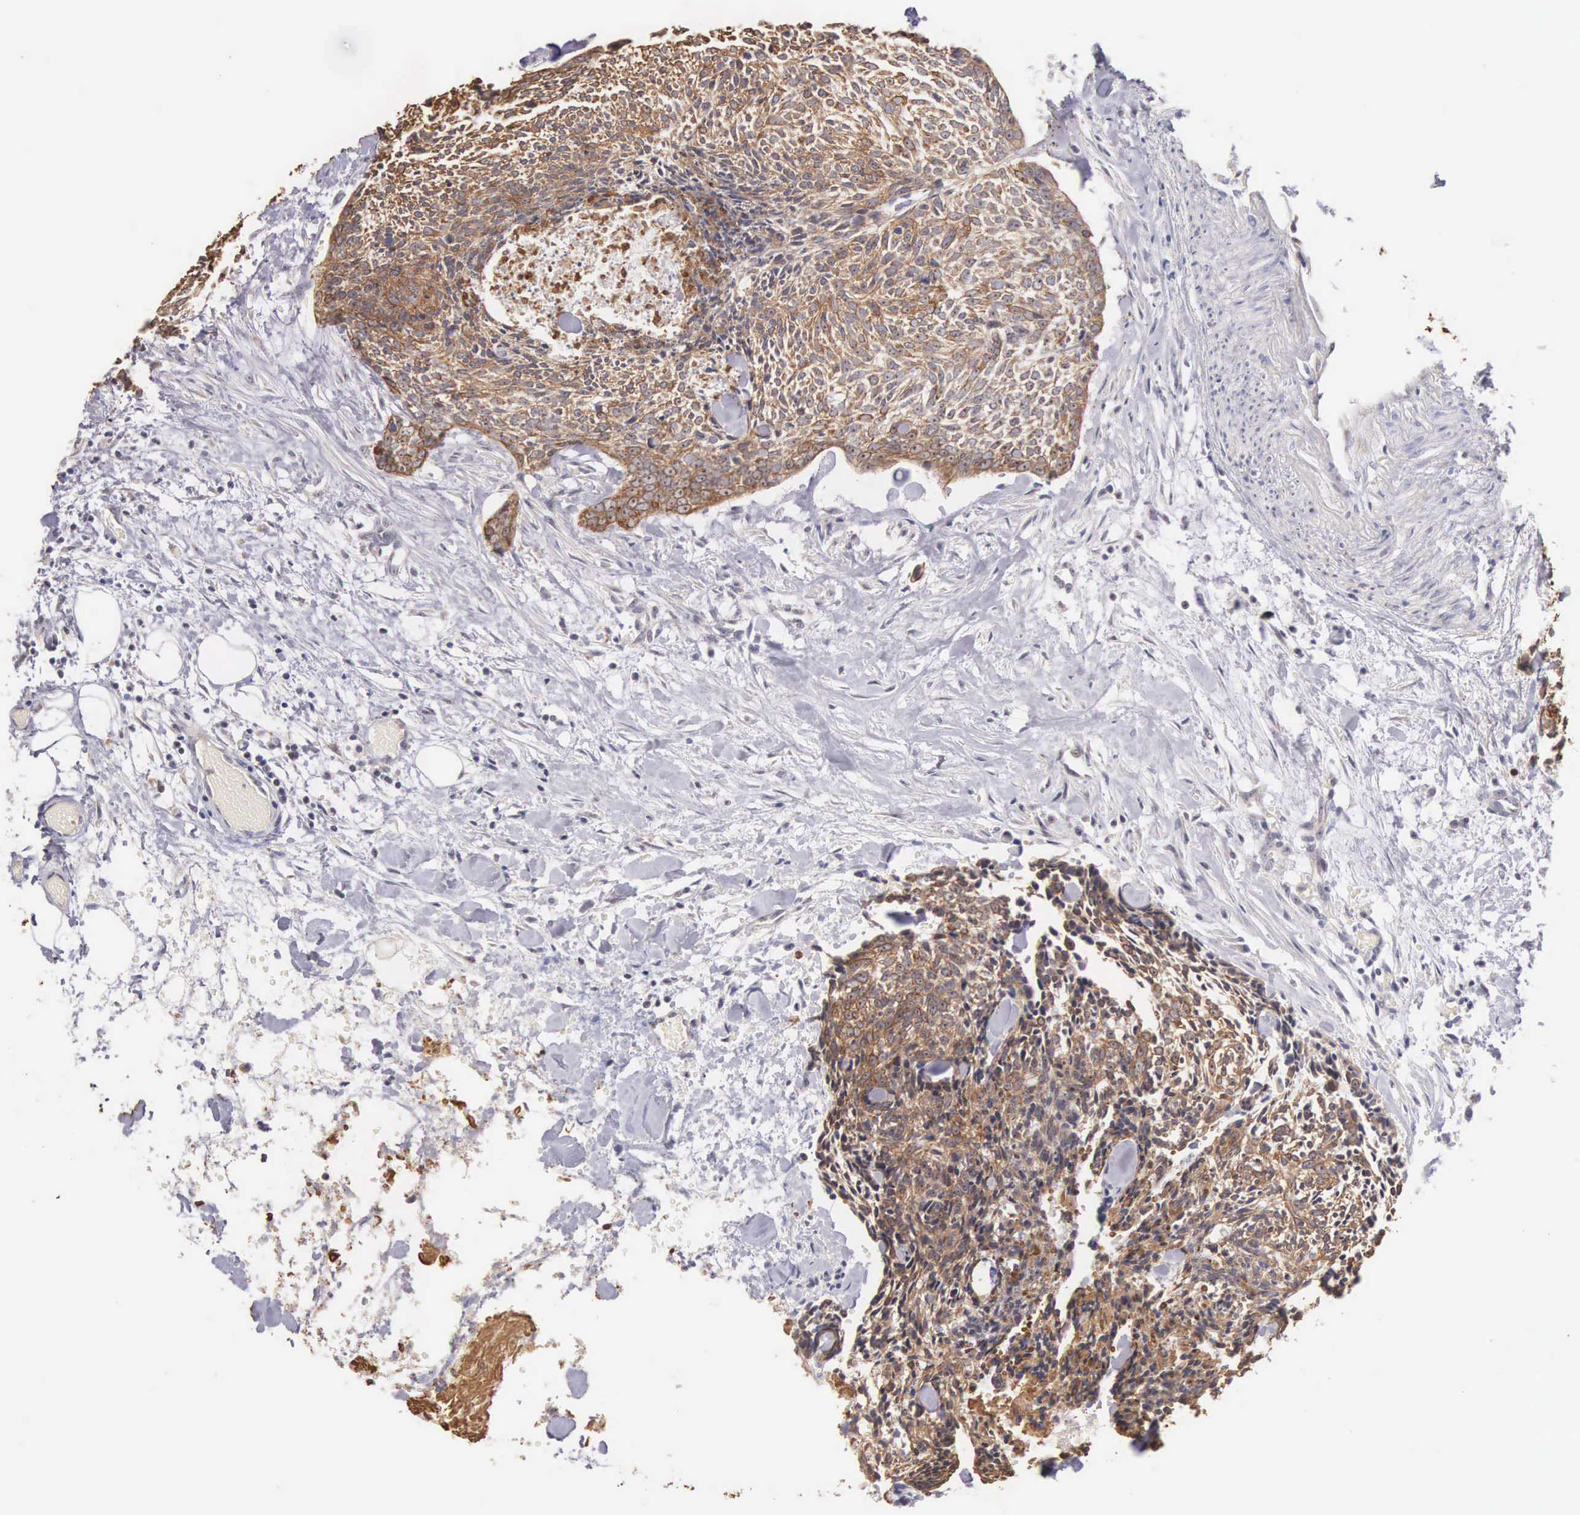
{"staining": {"intensity": "strong", "quantity": ">75%", "location": "cytoplasmic/membranous"}, "tissue": "head and neck cancer", "cell_type": "Tumor cells", "image_type": "cancer", "snomed": [{"axis": "morphology", "description": "Squamous cell carcinoma, NOS"}, {"axis": "topography", "description": "Salivary gland"}, {"axis": "topography", "description": "Head-Neck"}], "caption": "Brown immunohistochemical staining in human head and neck squamous cell carcinoma exhibits strong cytoplasmic/membranous positivity in about >75% of tumor cells.", "gene": "PIR", "patient": {"sex": "male", "age": 70}}